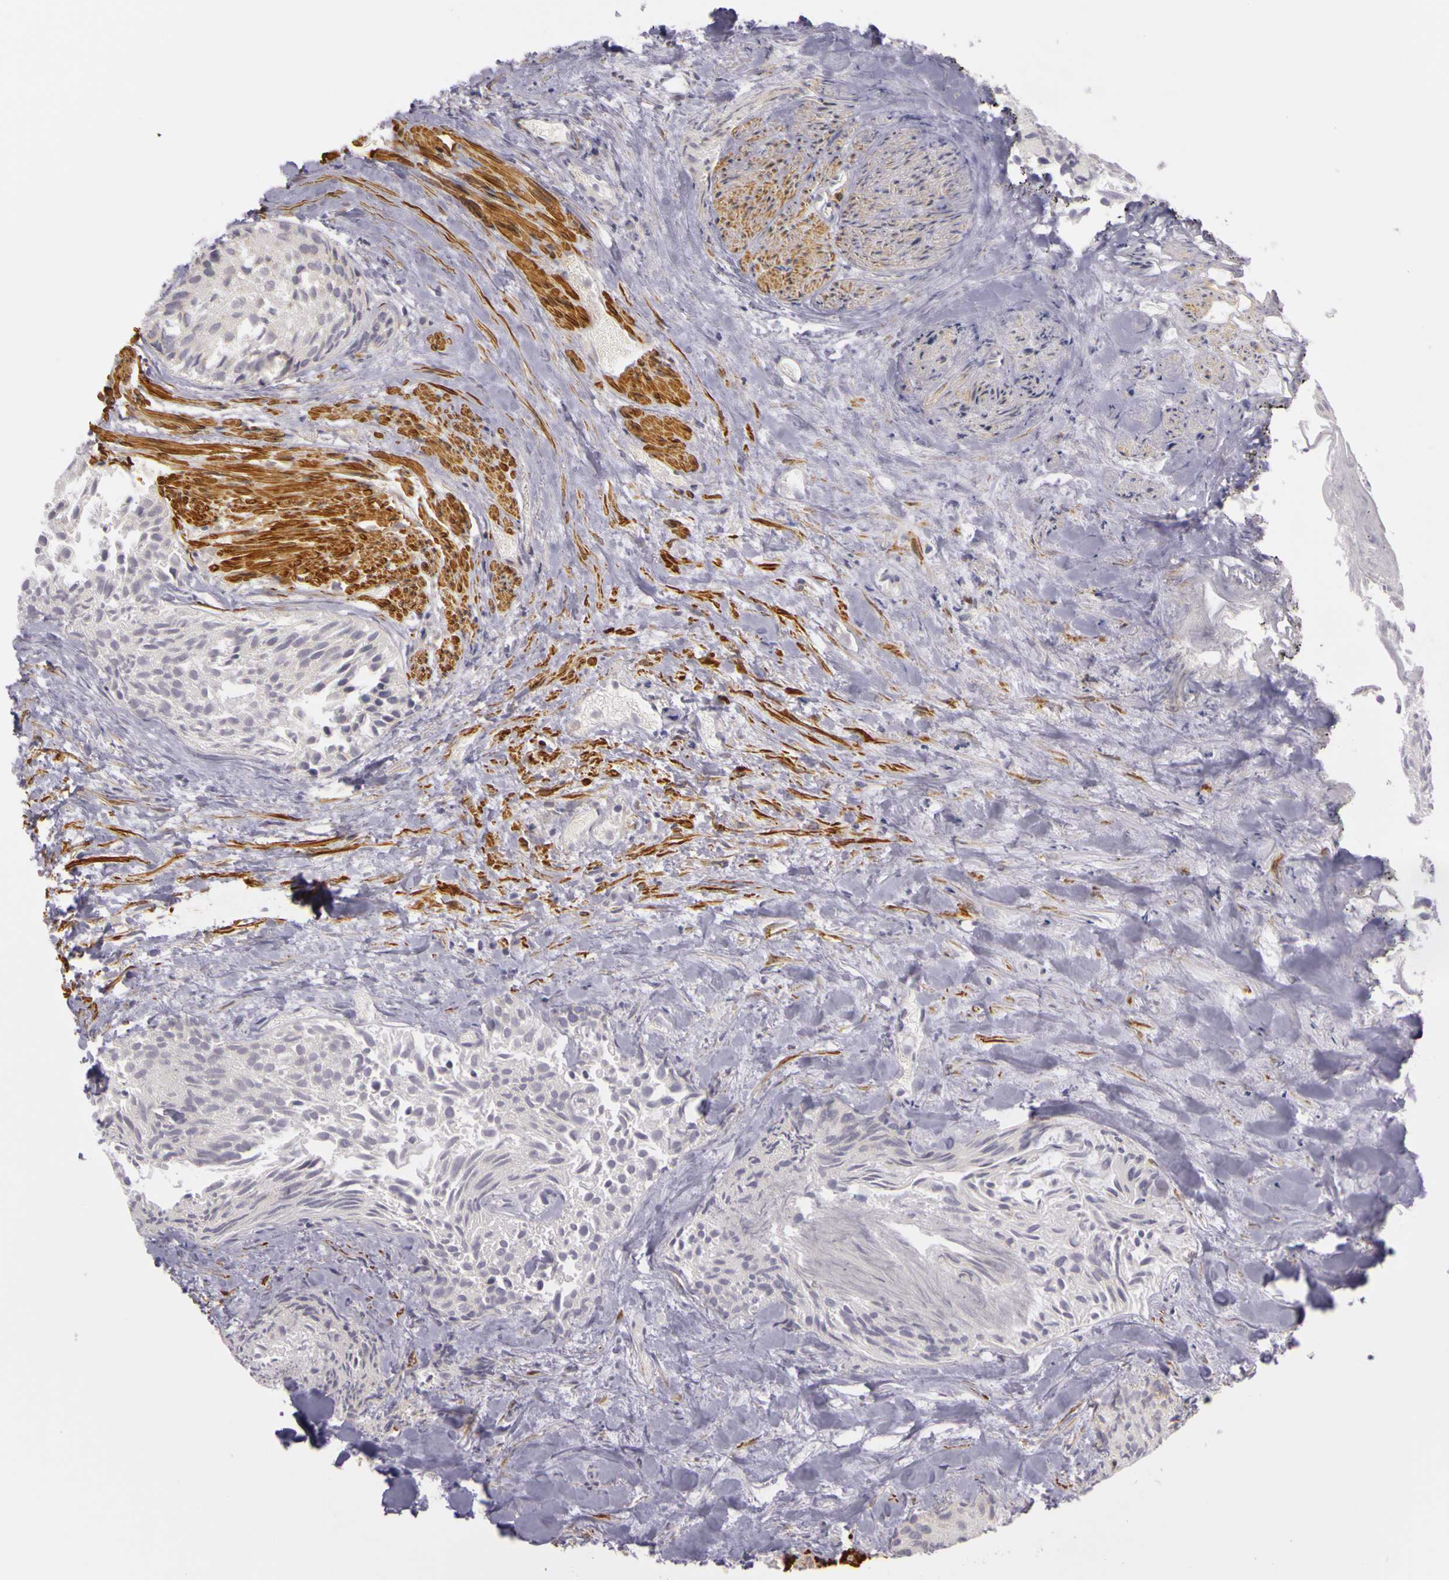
{"staining": {"intensity": "negative", "quantity": "none", "location": "none"}, "tissue": "urothelial cancer", "cell_type": "Tumor cells", "image_type": "cancer", "snomed": [{"axis": "morphology", "description": "Urothelial carcinoma, High grade"}, {"axis": "topography", "description": "Urinary bladder"}], "caption": "An IHC photomicrograph of urothelial cancer is shown. There is no staining in tumor cells of urothelial cancer.", "gene": "CNTN2", "patient": {"sex": "female", "age": 78}}